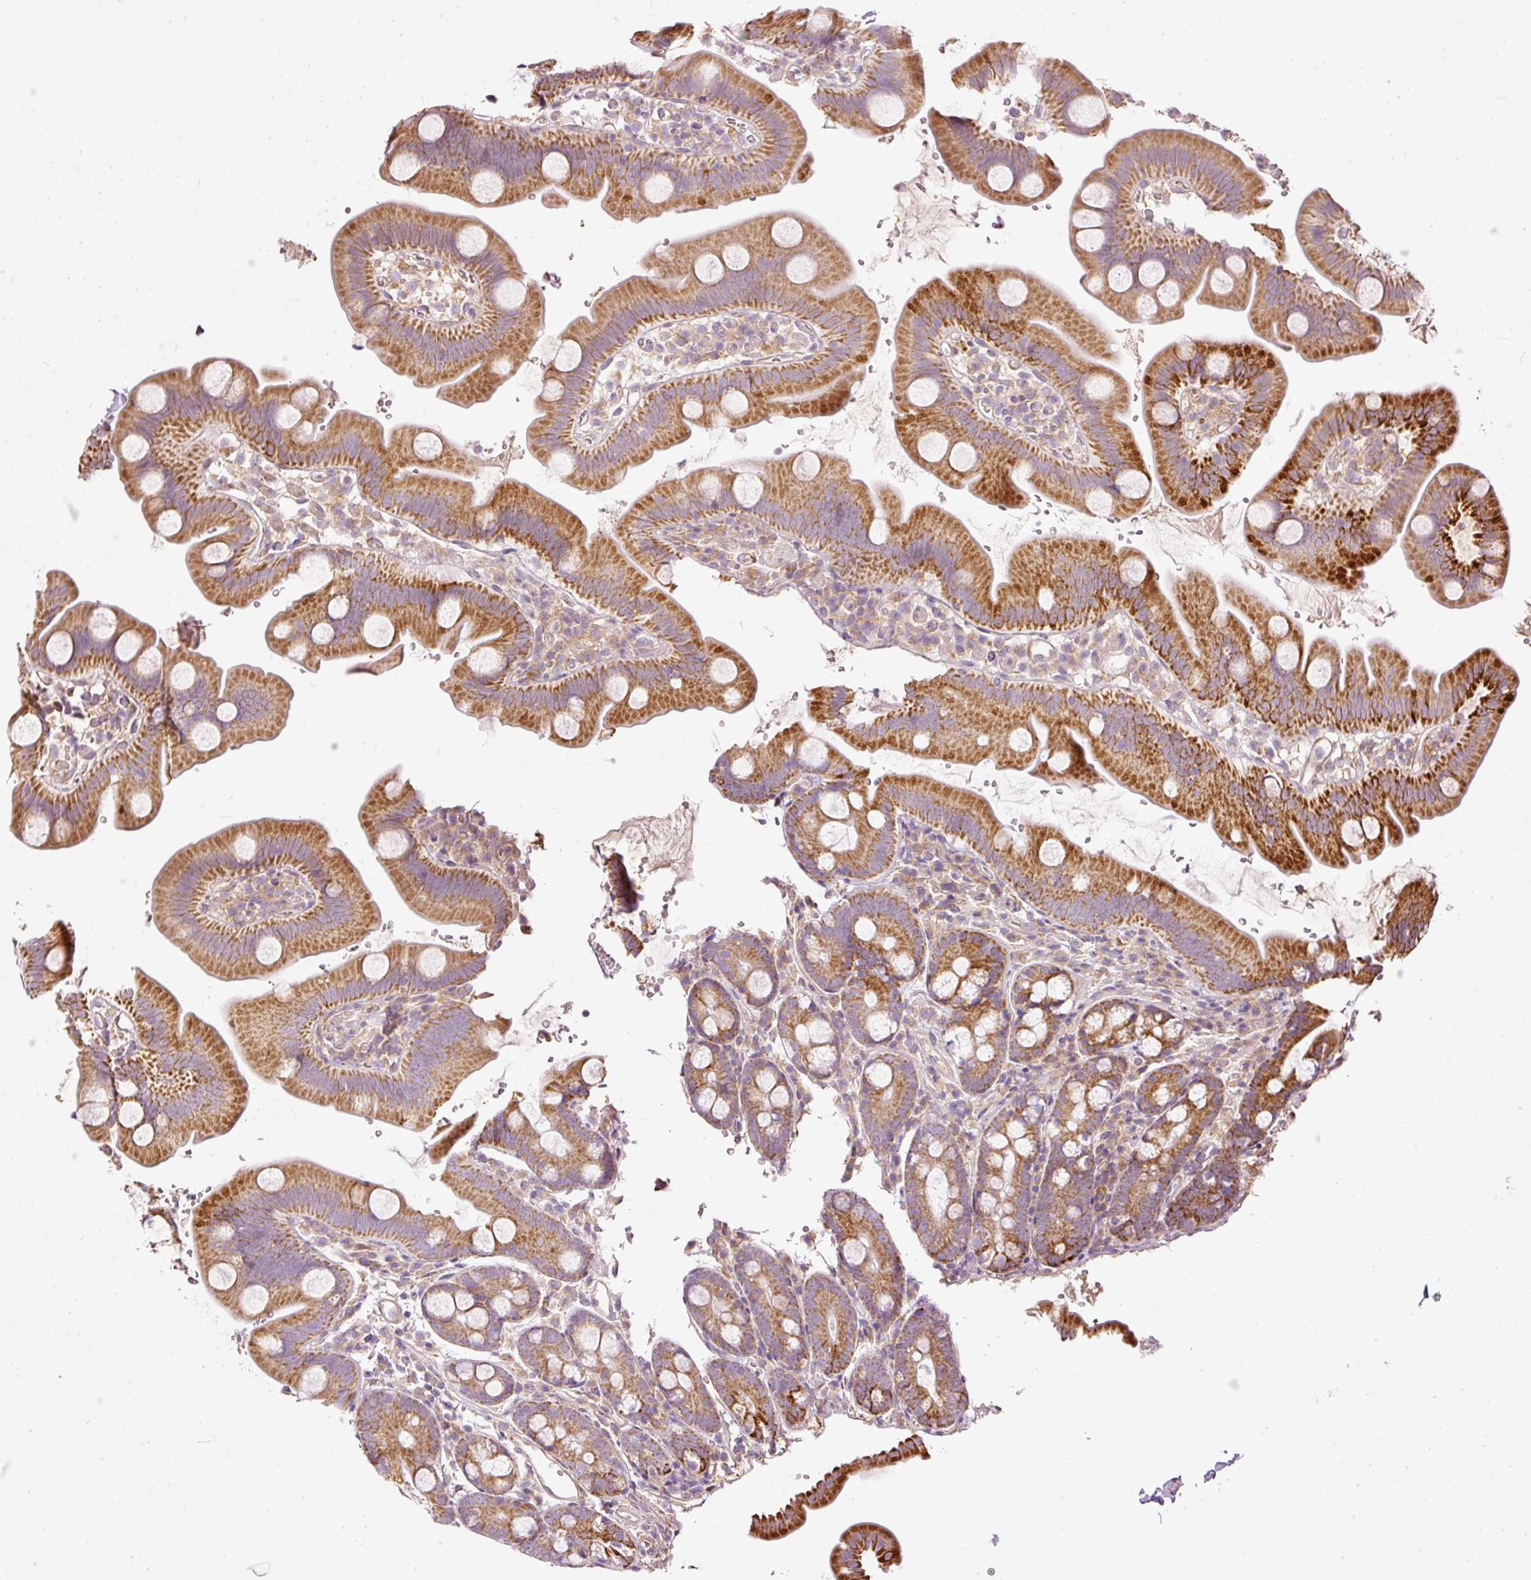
{"staining": {"intensity": "strong", "quantity": ">75%", "location": "cytoplasmic/membranous"}, "tissue": "small intestine", "cell_type": "Glandular cells", "image_type": "normal", "snomed": [{"axis": "morphology", "description": "Normal tissue, NOS"}, {"axis": "topography", "description": "Small intestine"}], "caption": "The histopathology image demonstrates a brown stain indicating the presence of a protein in the cytoplasmic/membranous of glandular cells in small intestine. The protein of interest is stained brown, and the nuclei are stained in blue (DAB IHC with brightfield microscopy, high magnification).", "gene": "PAQR9", "patient": {"sex": "female", "age": 68}}